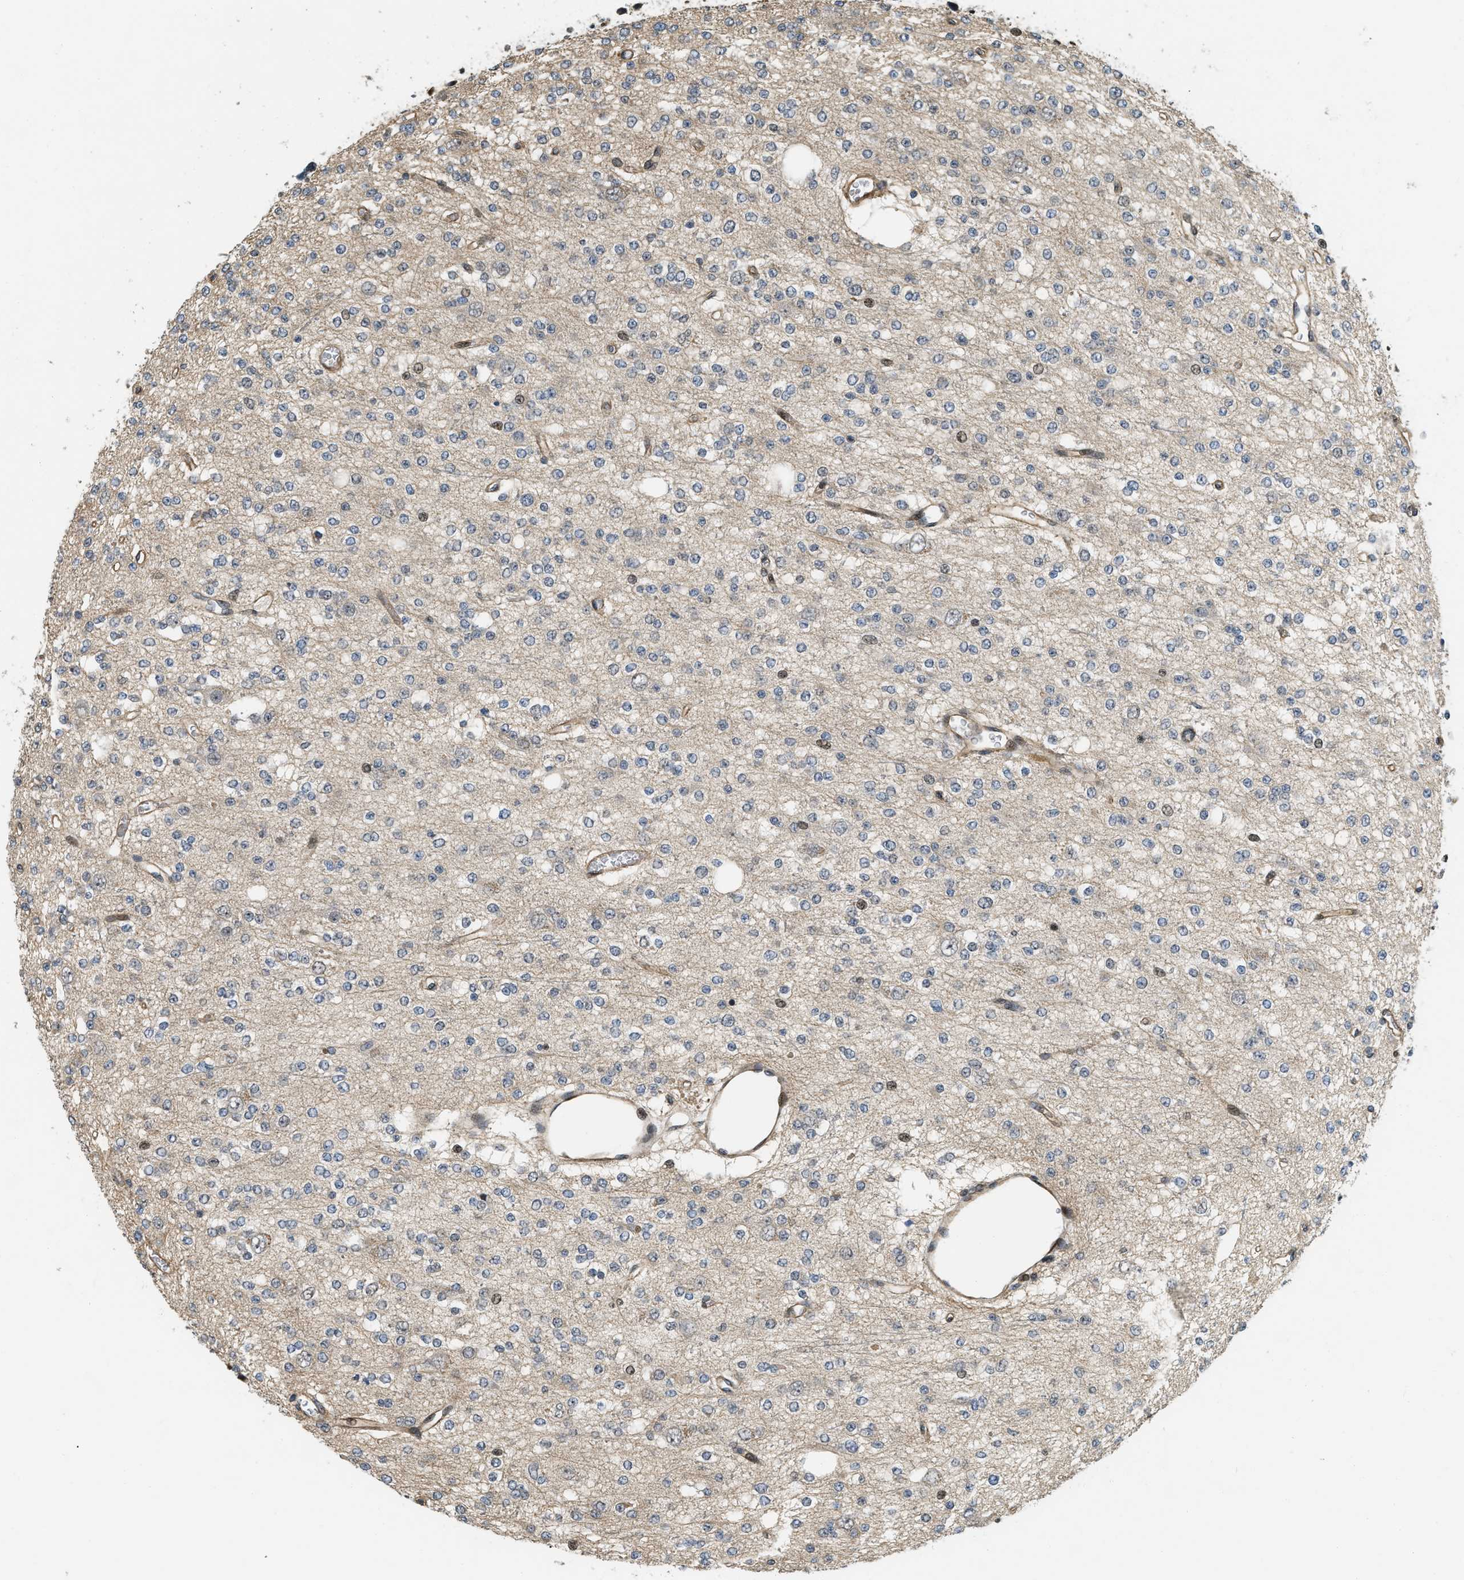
{"staining": {"intensity": "moderate", "quantity": "<25%", "location": "nuclear"}, "tissue": "glioma", "cell_type": "Tumor cells", "image_type": "cancer", "snomed": [{"axis": "morphology", "description": "Glioma, malignant, Low grade"}, {"axis": "topography", "description": "Brain"}], "caption": "This is a histology image of IHC staining of glioma, which shows moderate positivity in the nuclear of tumor cells.", "gene": "LTA4H", "patient": {"sex": "male", "age": 38}}